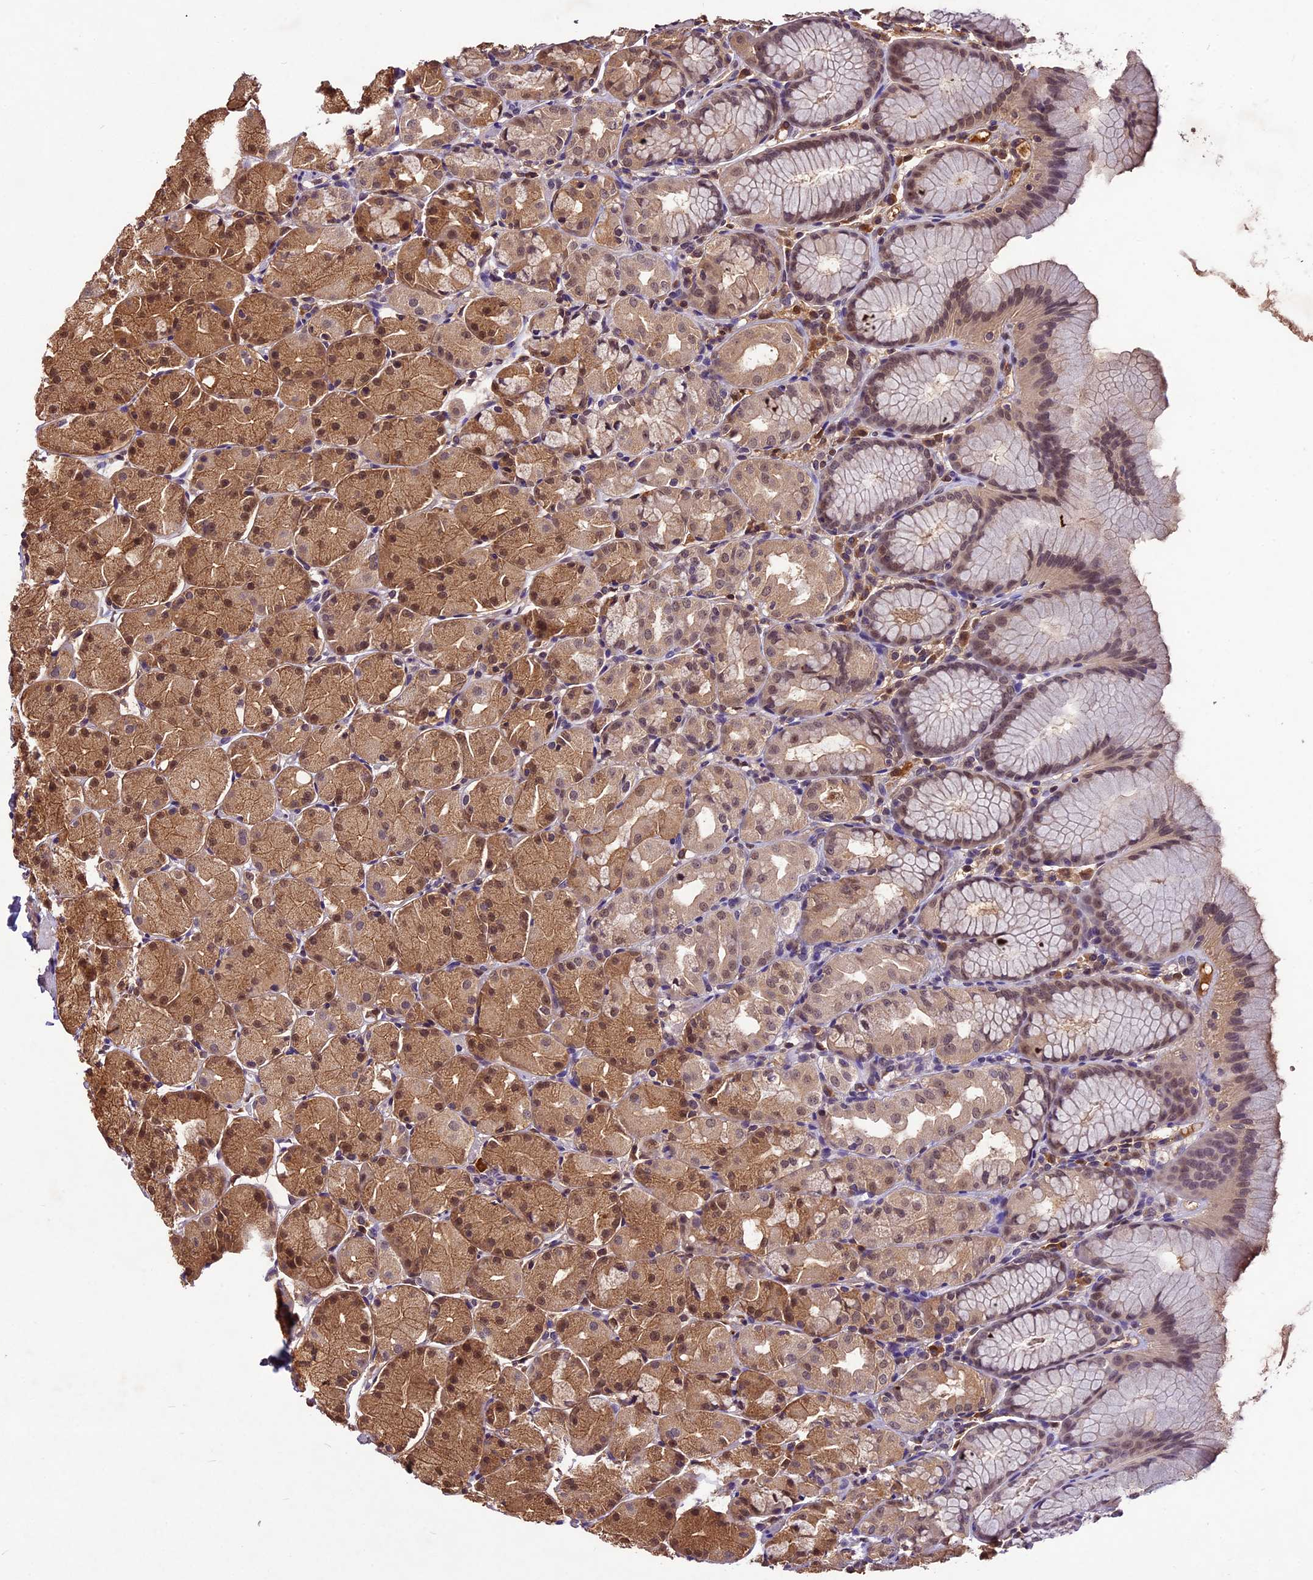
{"staining": {"intensity": "moderate", "quantity": ">75%", "location": "cytoplasmic/membranous,nuclear"}, "tissue": "stomach", "cell_type": "Glandular cells", "image_type": "normal", "snomed": [{"axis": "morphology", "description": "Normal tissue, NOS"}, {"axis": "topography", "description": "Stomach, upper"}], "caption": "IHC histopathology image of unremarkable stomach: stomach stained using immunohistochemistry (IHC) reveals medium levels of moderate protein expression localized specifically in the cytoplasmic/membranous,nuclear of glandular cells, appearing as a cytoplasmic/membranous,nuclear brown color.", "gene": "ATP10A", "patient": {"sex": "male", "age": 47}}